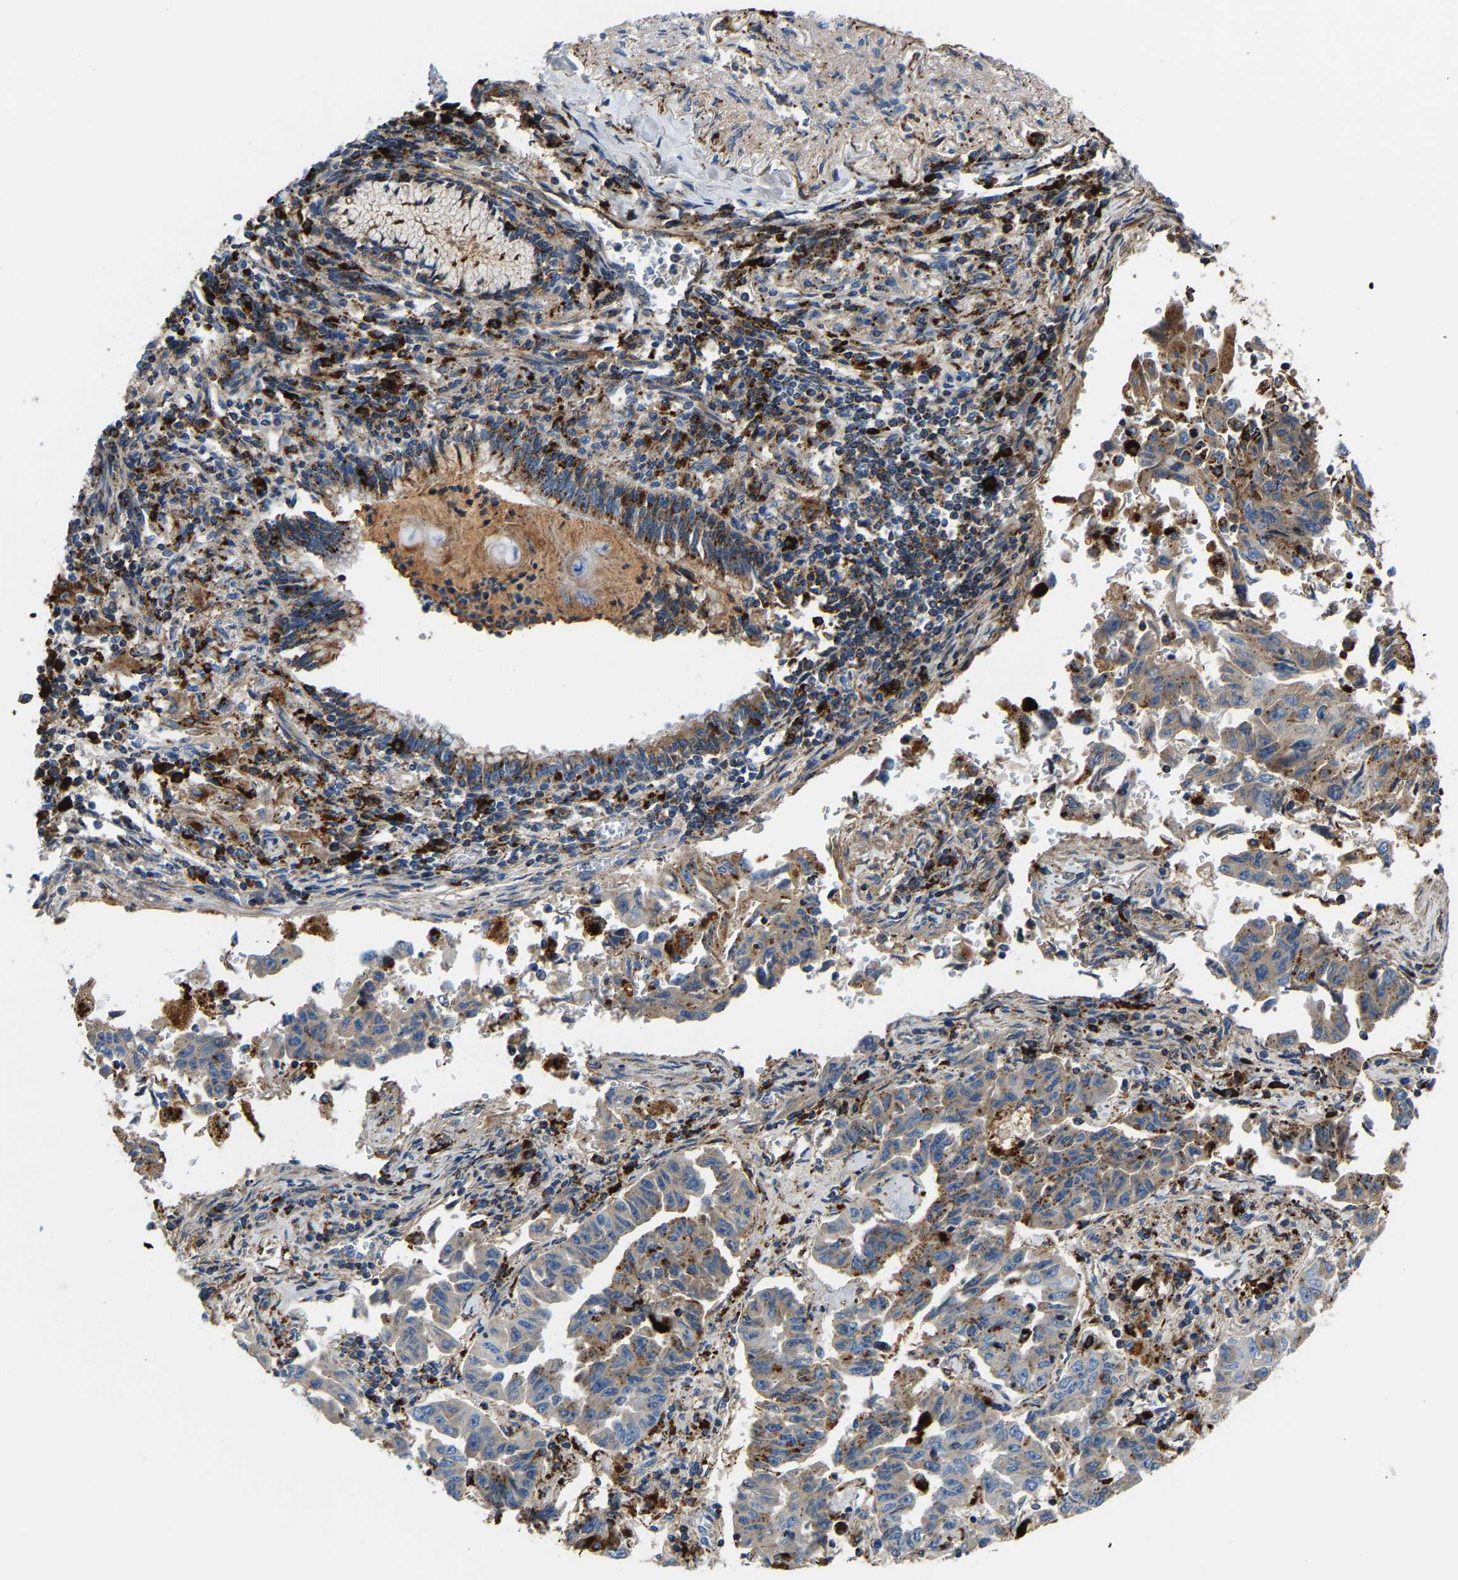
{"staining": {"intensity": "moderate", "quantity": "<25%", "location": "cytoplasmic/membranous"}, "tissue": "lung cancer", "cell_type": "Tumor cells", "image_type": "cancer", "snomed": [{"axis": "morphology", "description": "Adenocarcinoma, NOS"}, {"axis": "topography", "description": "Lung"}], "caption": "This is a histology image of immunohistochemistry staining of lung cancer (adenocarcinoma), which shows moderate positivity in the cytoplasmic/membranous of tumor cells.", "gene": "DPP7", "patient": {"sex": "female", "age": 51}}